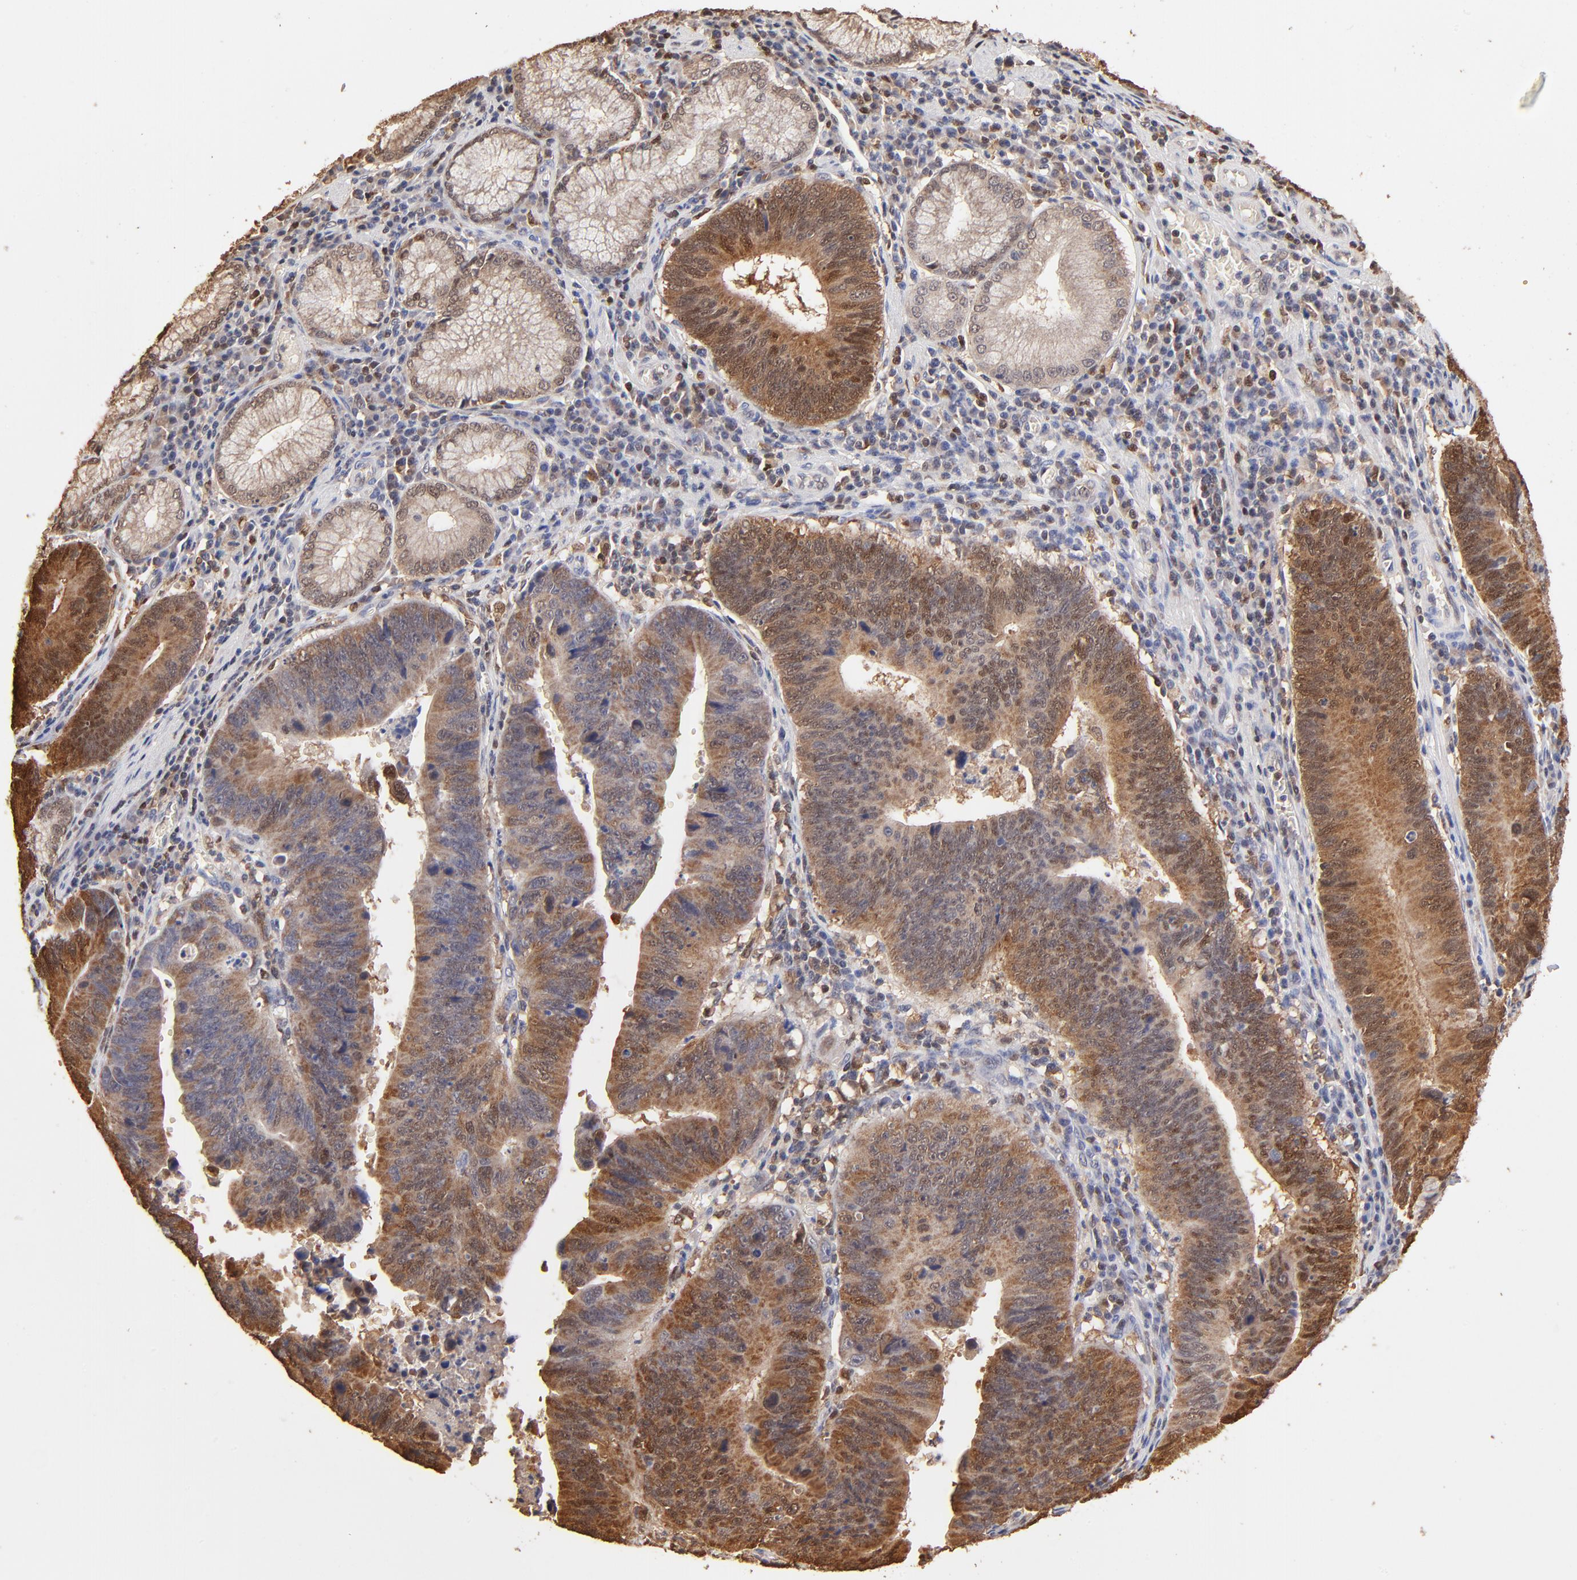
{"staining": {"intensity": "moderate", "quantity": ">75%", "location": "cytoplasmic/membranous"}, "tissue": "stomach cancer", "cell_type": "Tumor cells", "image_type": "cancer", "snomed": [{"axis": "morphology", "description": "Adenocarcinoma, NOS"}, {"axis": "topography", "description": "Stomach"}], "caption": "Brown immunohistochemical staining in human stomach cancer (adenocarcinoma) reveals moderate cytoplasmic/membranous staining in about >75% of tumor cells.", "gene": "CASP1", "patient": {"sex": "male", "age": 59}}